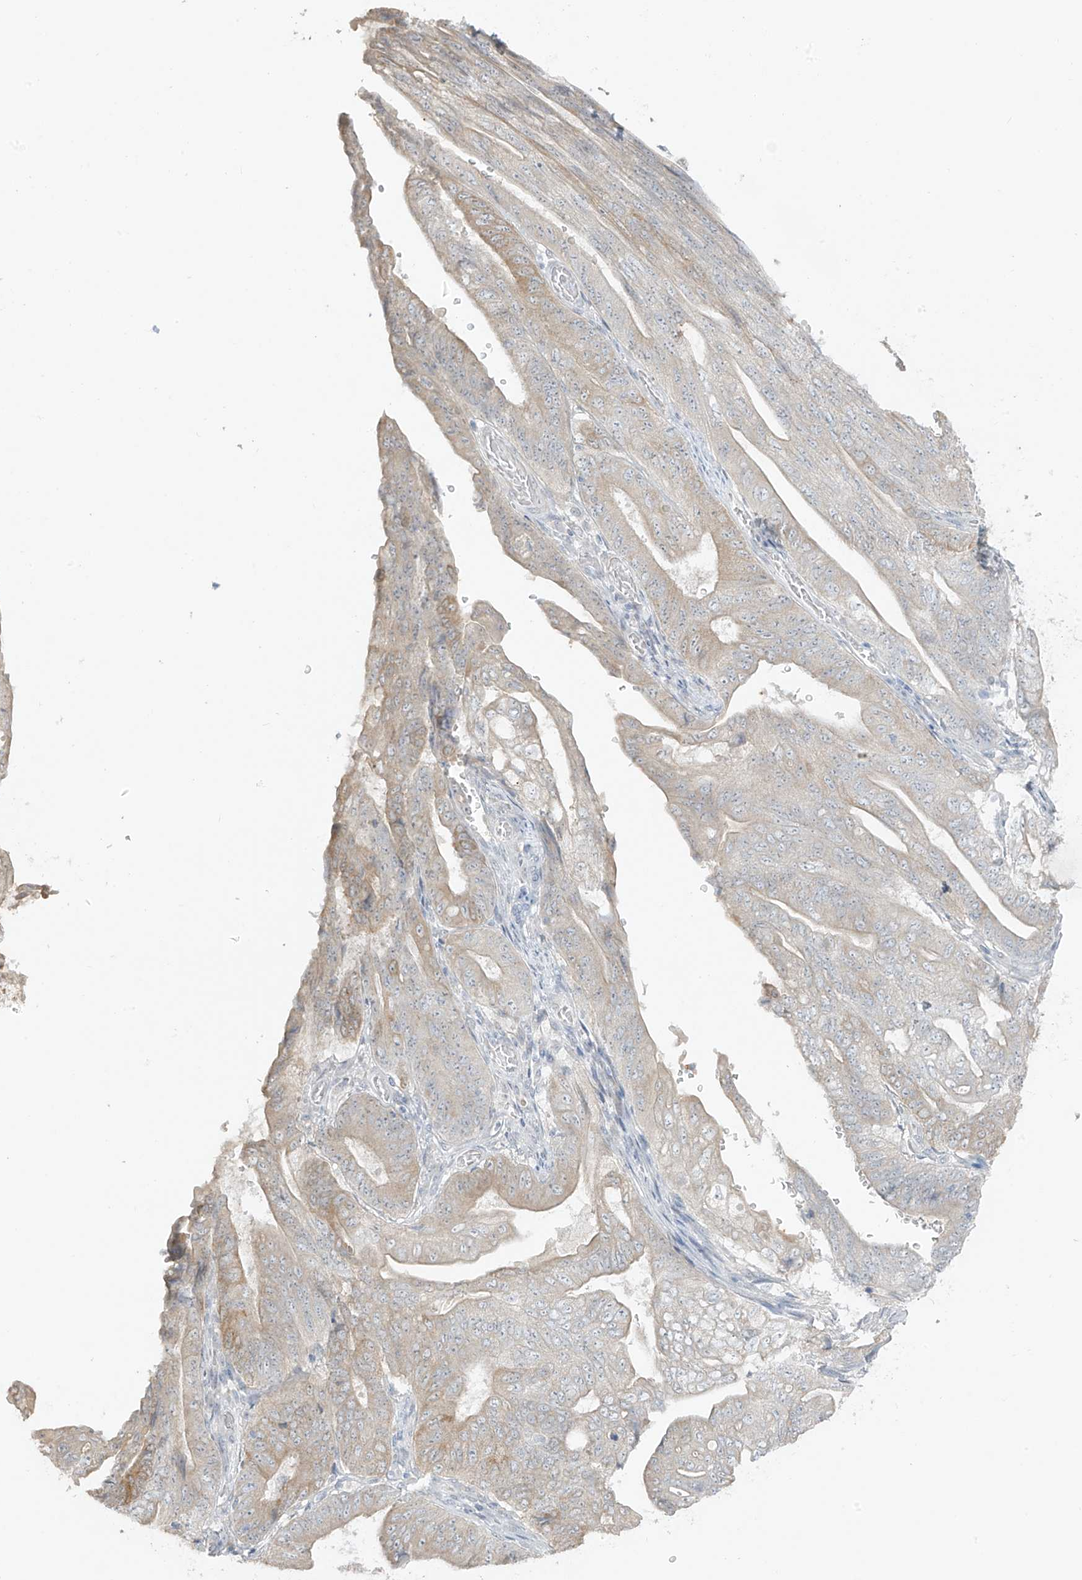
{"staining": {"intensity": "weak", "quantity": ">75%", "location": "cytoplasmic/membranous"}, "tissue": "stomach cancer", "cell_type": "Tumor cells", "image_type": "cancer", "snomed": [{"axis": "morphology", "description": "Adenocarcinoma, NOS"}, {"axis": "topography", "description": "Stomach"}], "caption": "Stomach adenocarcinoma stained for a protein reveals weak cytoplasmic/membranous positivity in tumor cells.", "gene": "DCDC2", "patient": {"sex": "female", "age": 73}}